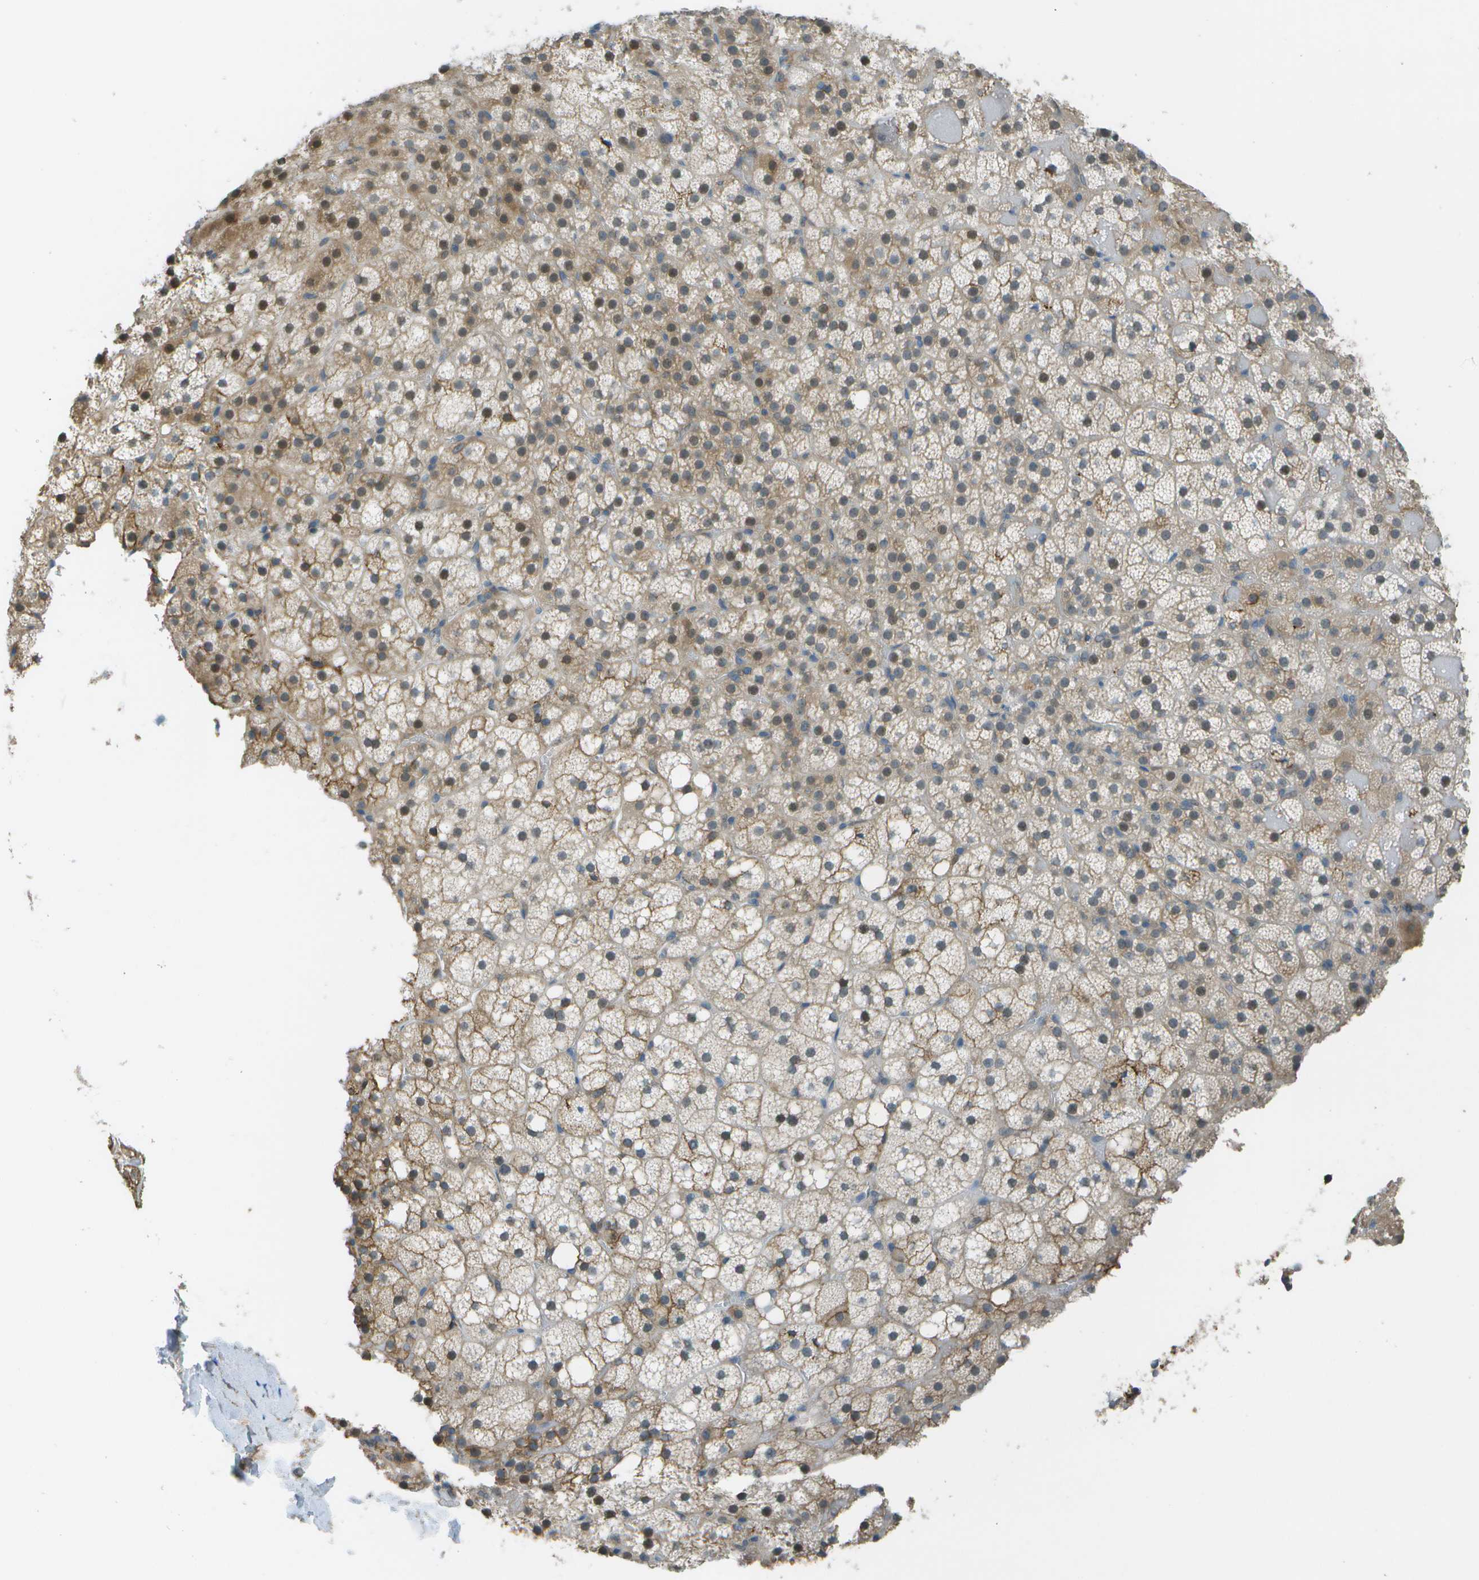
{"staining": {"intensity": "moderate", "quantity": "25%-75%", "location": "cytoplasmic/membranous,nuclear"}, "tissue": "adrenal gland", "cell_type": "Glandular cells", "image_type": "normal", "snomed": [{"axis": "morphology", "description": "Normal tissue, NOS"}, {"axis": "topography", "description": "Adrenal gland"}], "caption": "Brown immunohistochemical staining in unremarkable adrenal gland displays moderate cytoplasmic/membranous,nuclear positivity in about 25%-75% of glandular cells. (Stains: DAB in brown, nuclei in blue, Microscopy: brightfield microscopy at high magnification).", "gene": "LRRC66", "patient": {"sex": "female", "age": 59}}